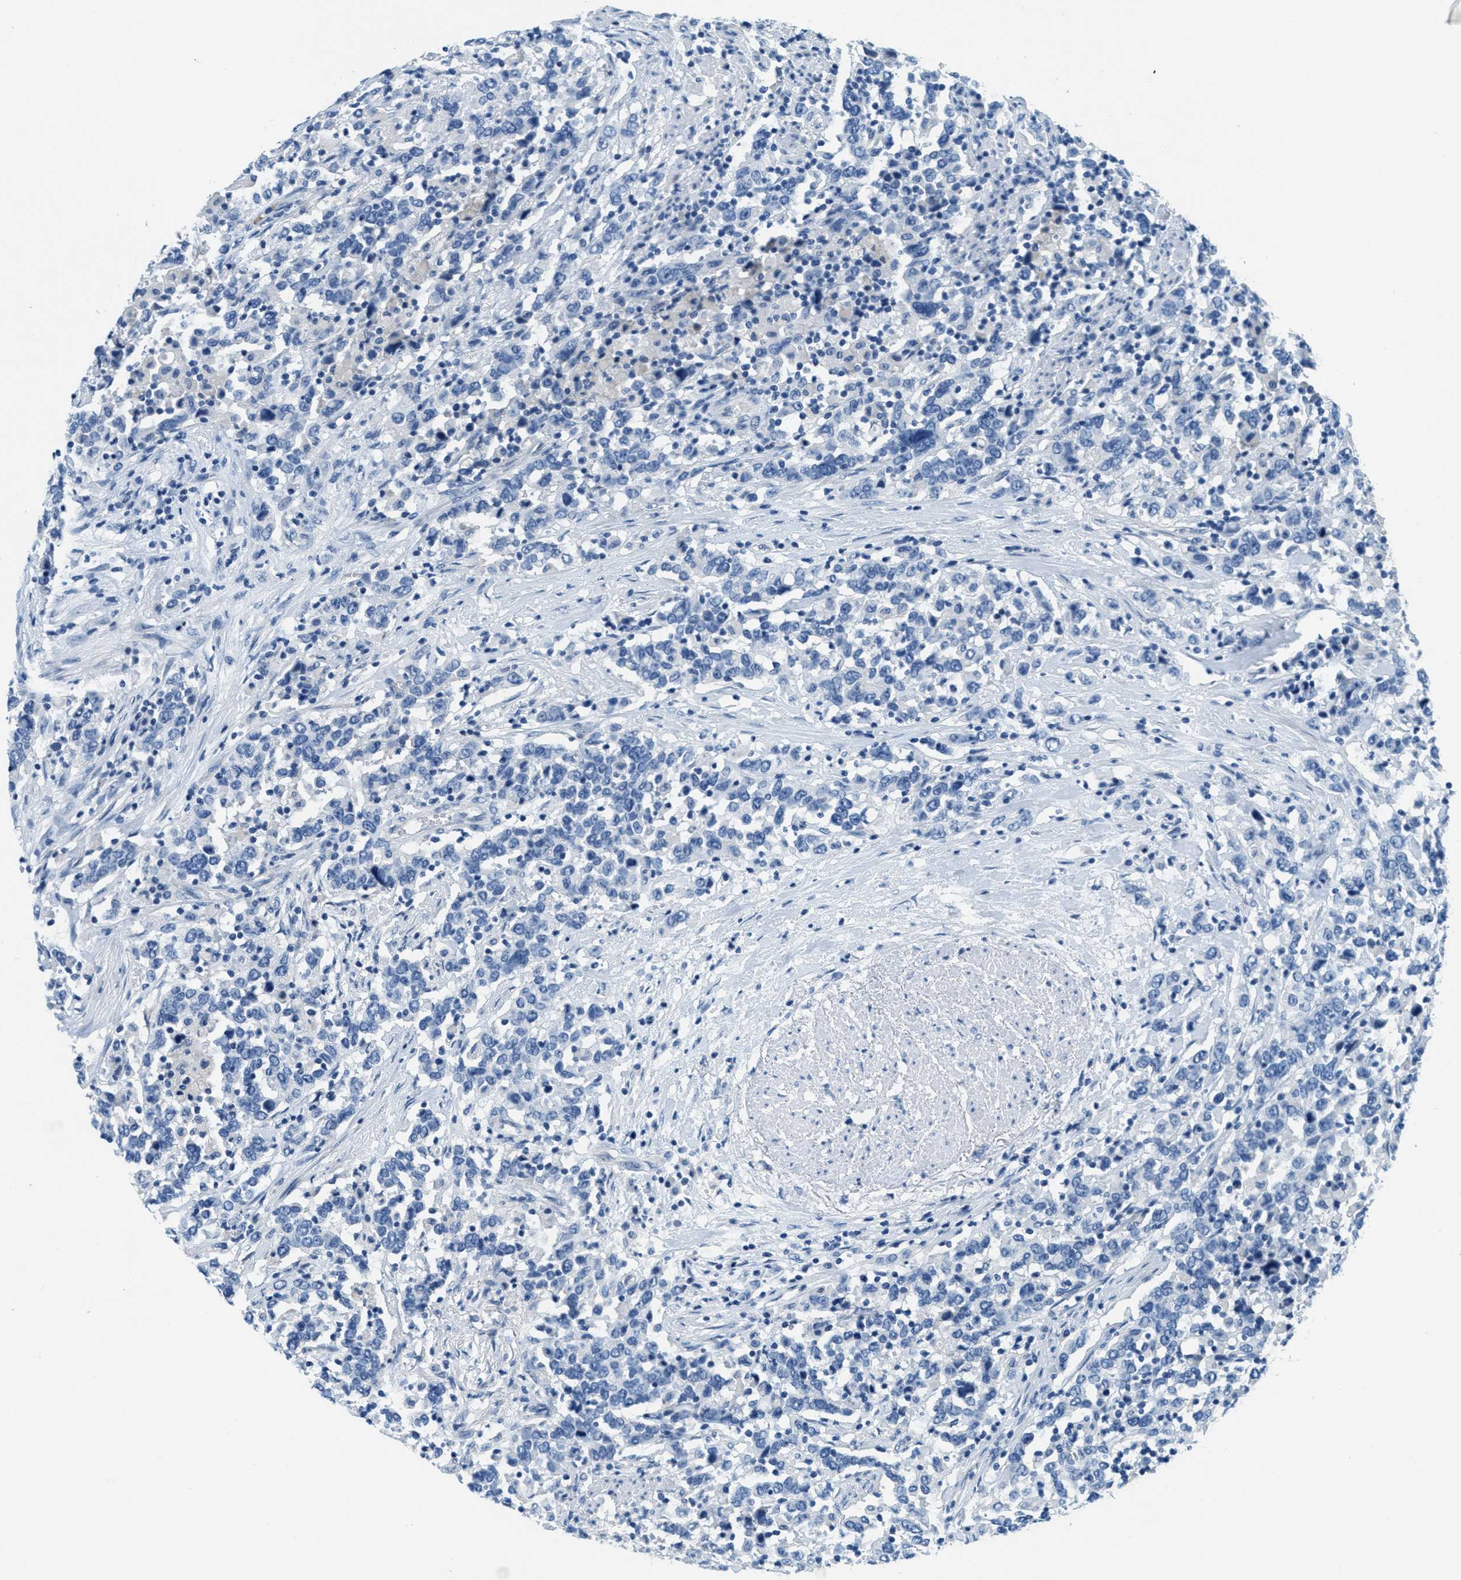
{"staining": {"intensity": "negative", "quantity": "none", "location": "none"}, "tissue": "urothelial cancer", "cell_type": "Tumor cells", "image_type": "cancer", "snomed": [{"axis": "morphology", "description": "Urothelial carcinoma, High grade"}, {"axis": "topography", "description": "Urinary bladder"}], "caption": "Protein analysis of urothelial cancer shows no significant staining in tumor cells.", "gene": "A2M", "patient": {"sex": "male", "age": 61}}